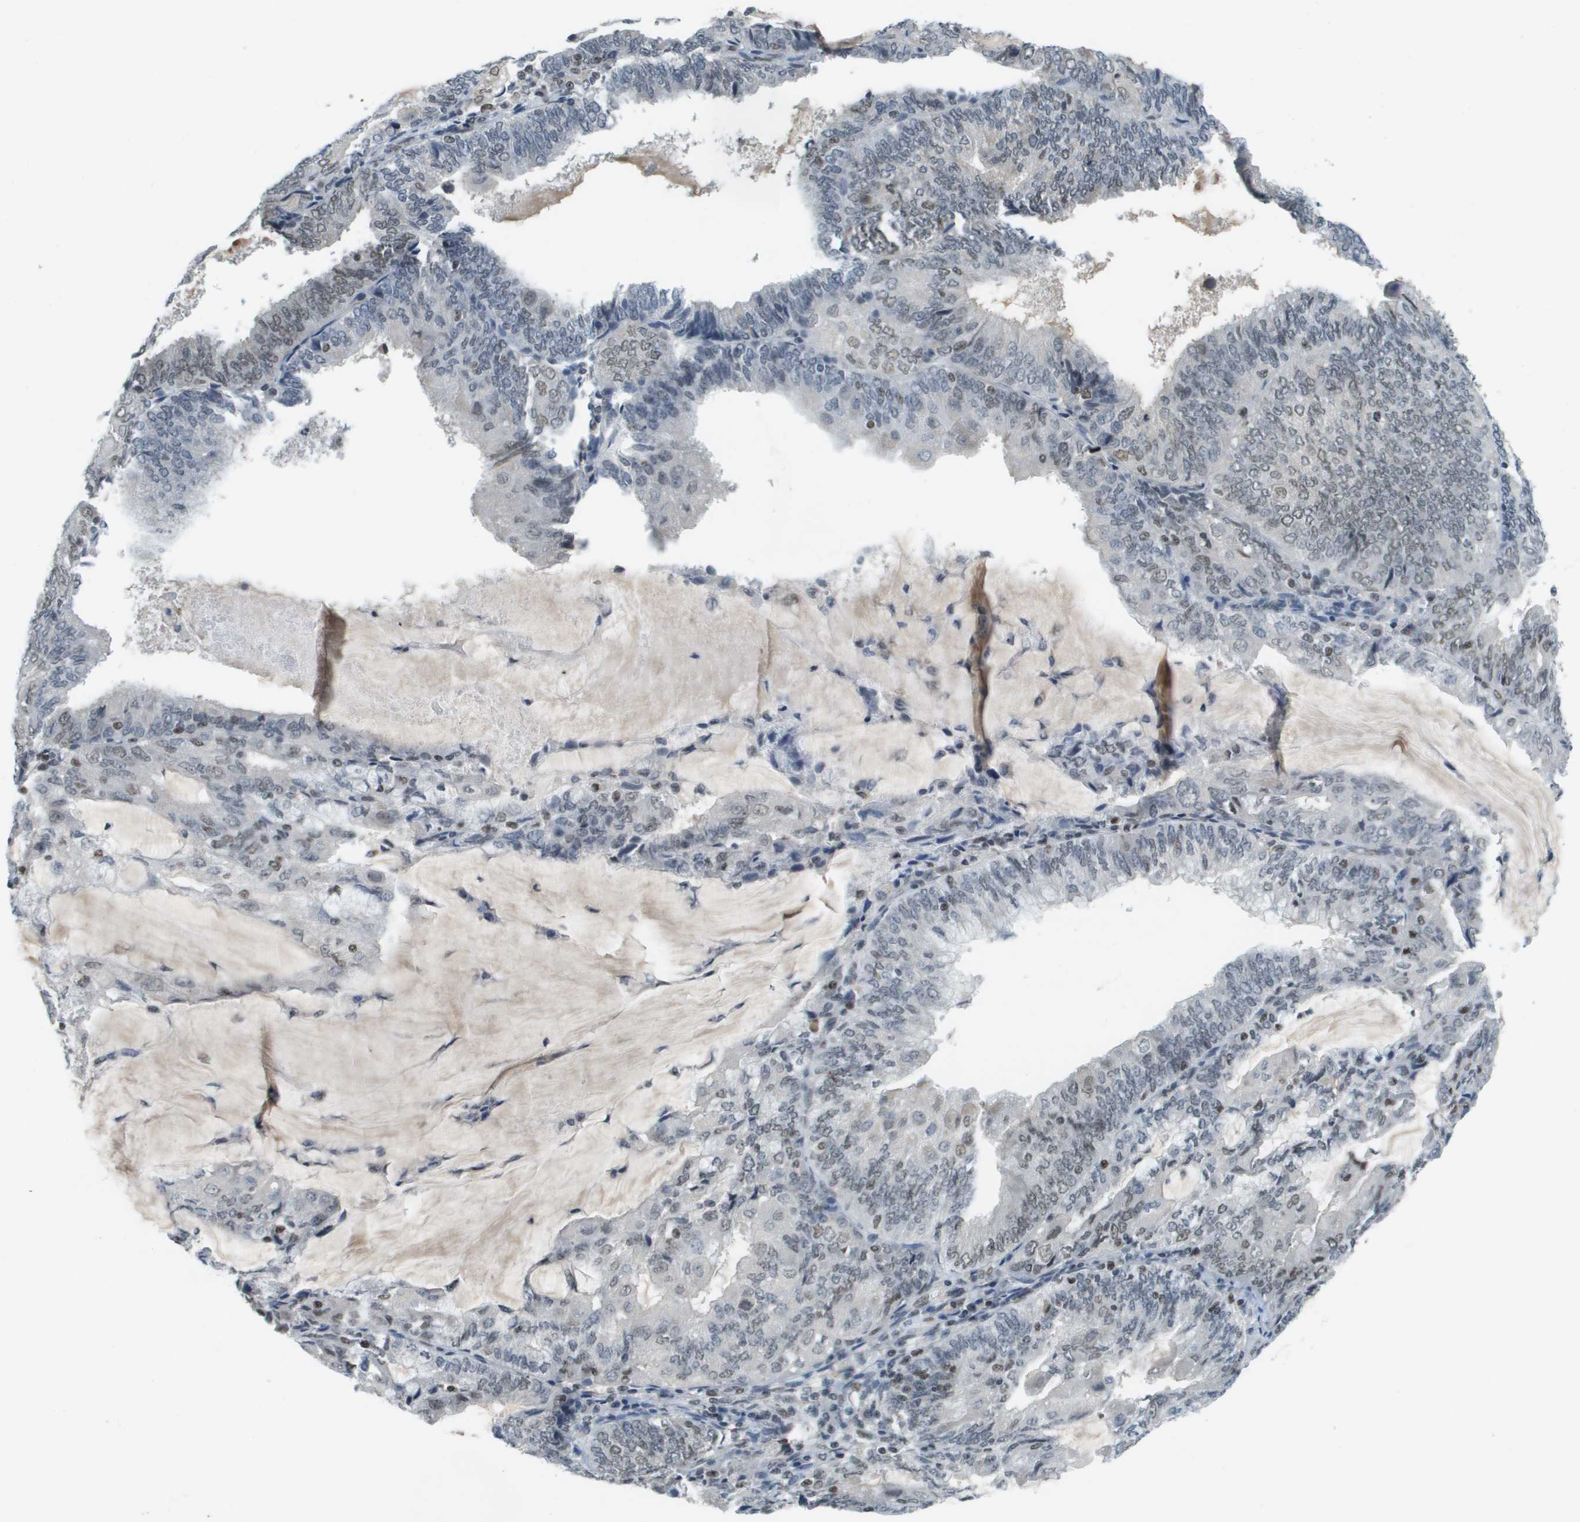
{"staining": {"intensity": "weak", "quantity": "<25%", "location": "nuclear"}, "tissue": "endometrial cancer", "cell_type": "Tumor cells", "image_type": "cancer", "snomed": [{"axis": "morphology", "description": "Adenocarcinoma, NOS"}, {"axis": "topography", "description": "Endometrium"}], "caption": "Immunohistochemistry micrograph of endometrial adenocarcinoma stained for a protein (brown), which demonstrates no staining in tumor cells.", "gene": "CBX5", "patient": {"sex": "female", "age": 81}}